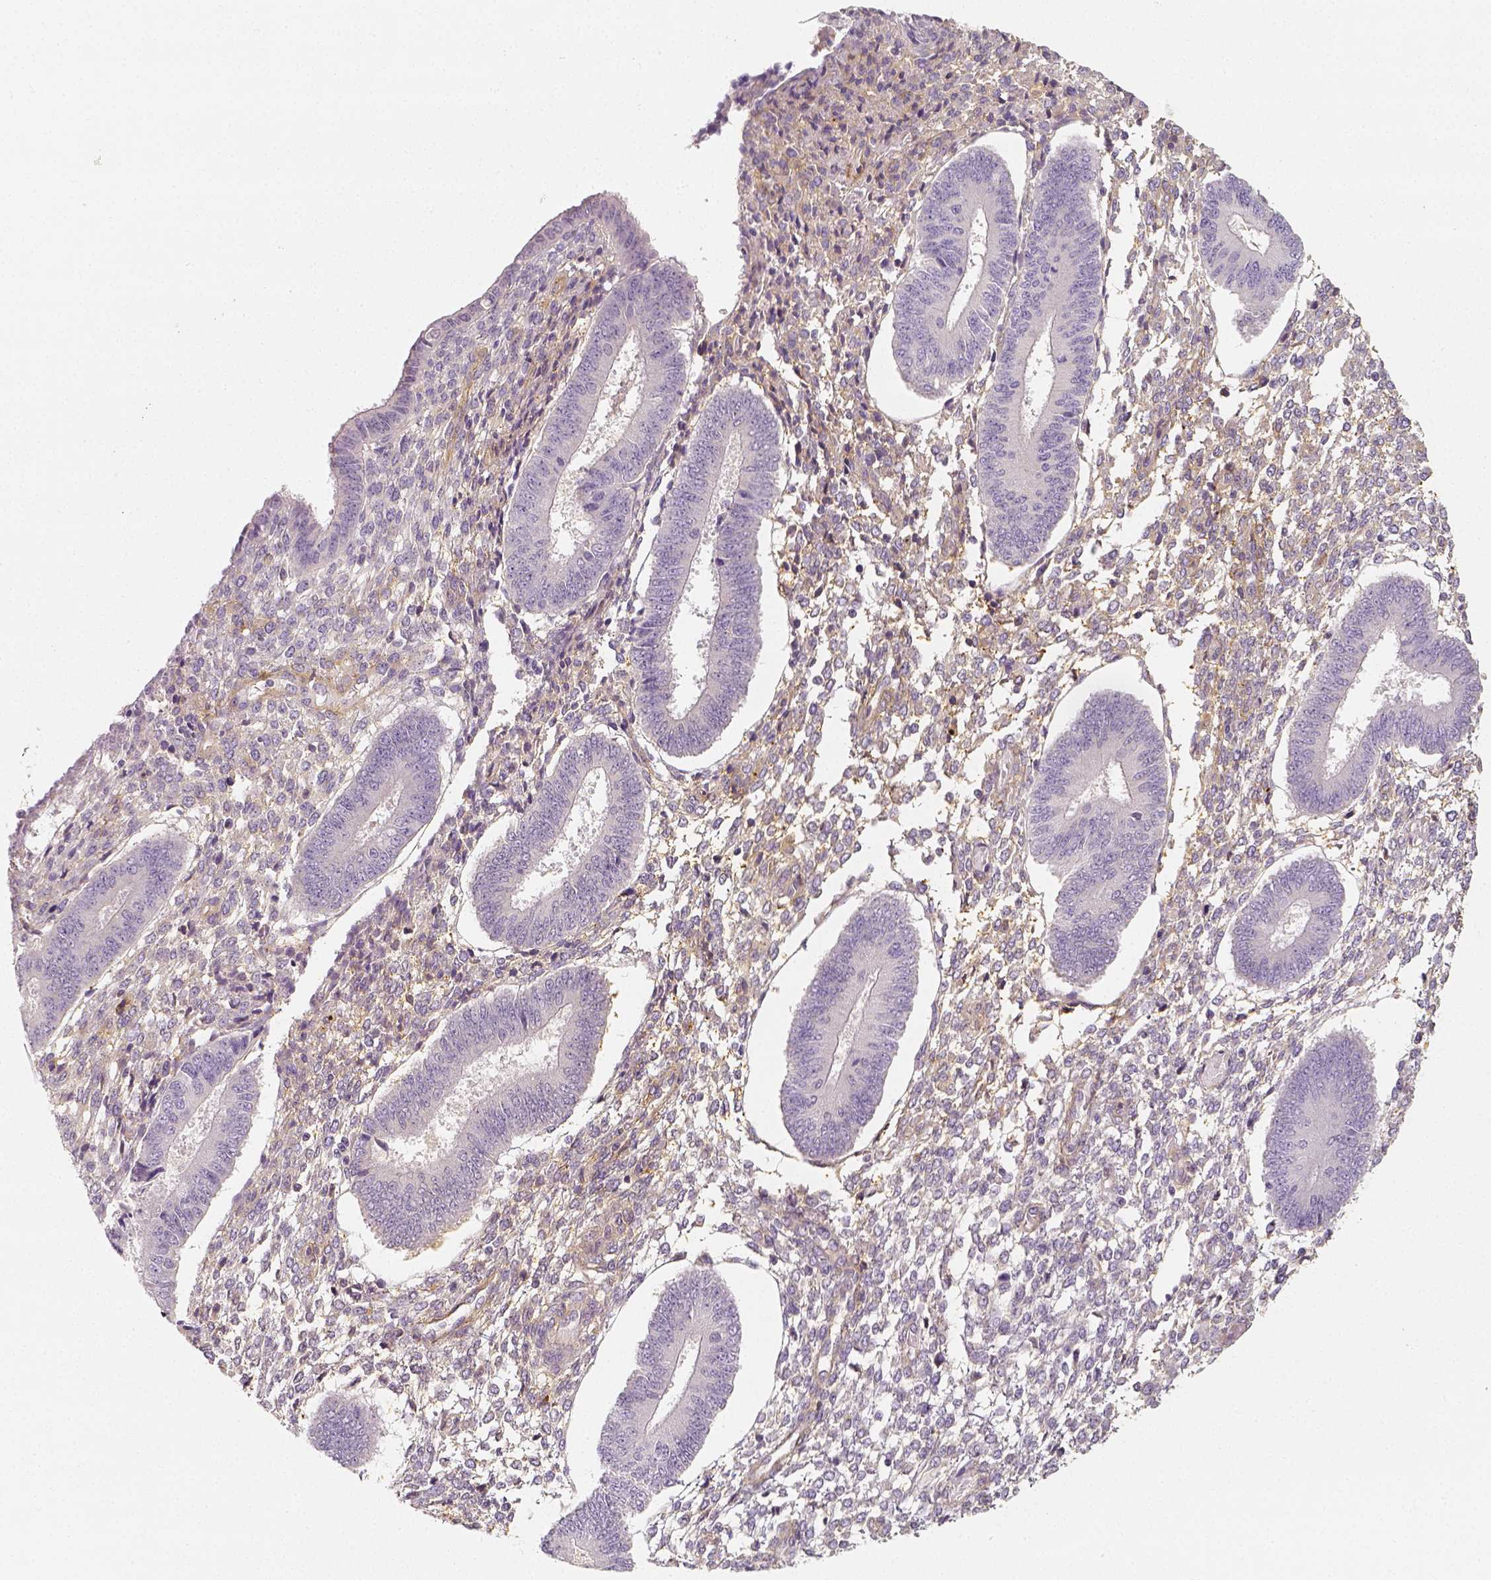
{"staining": {"intensity": "weak", "quantity": "25%-75%", "location": "cytoplasmic/membranous"}, "tissue": "endometrium", "cell_type": "Cells in endometrial stroma", "image_type": "normal", "snomed": [{"axis": "morphology", "description": "Normal tissue, NOS"}, {"axis": "topography", "description": "Endometrium"}], "caption": "IHC (DAB (3,3'-diaminobenzidine)) staining of unremarkable endometrium displays weak cytoplasmic/membranous protein staining in about 25%-75% of cells in endometrial stroma. Using DAB (3,3'-diaminobenzidine) (brown) and hematoxylin (blue) stains, captured at high magnification using brightfield microscopy.", "gene": "THY1", "patient": {"sex": "female", "age": 42}}